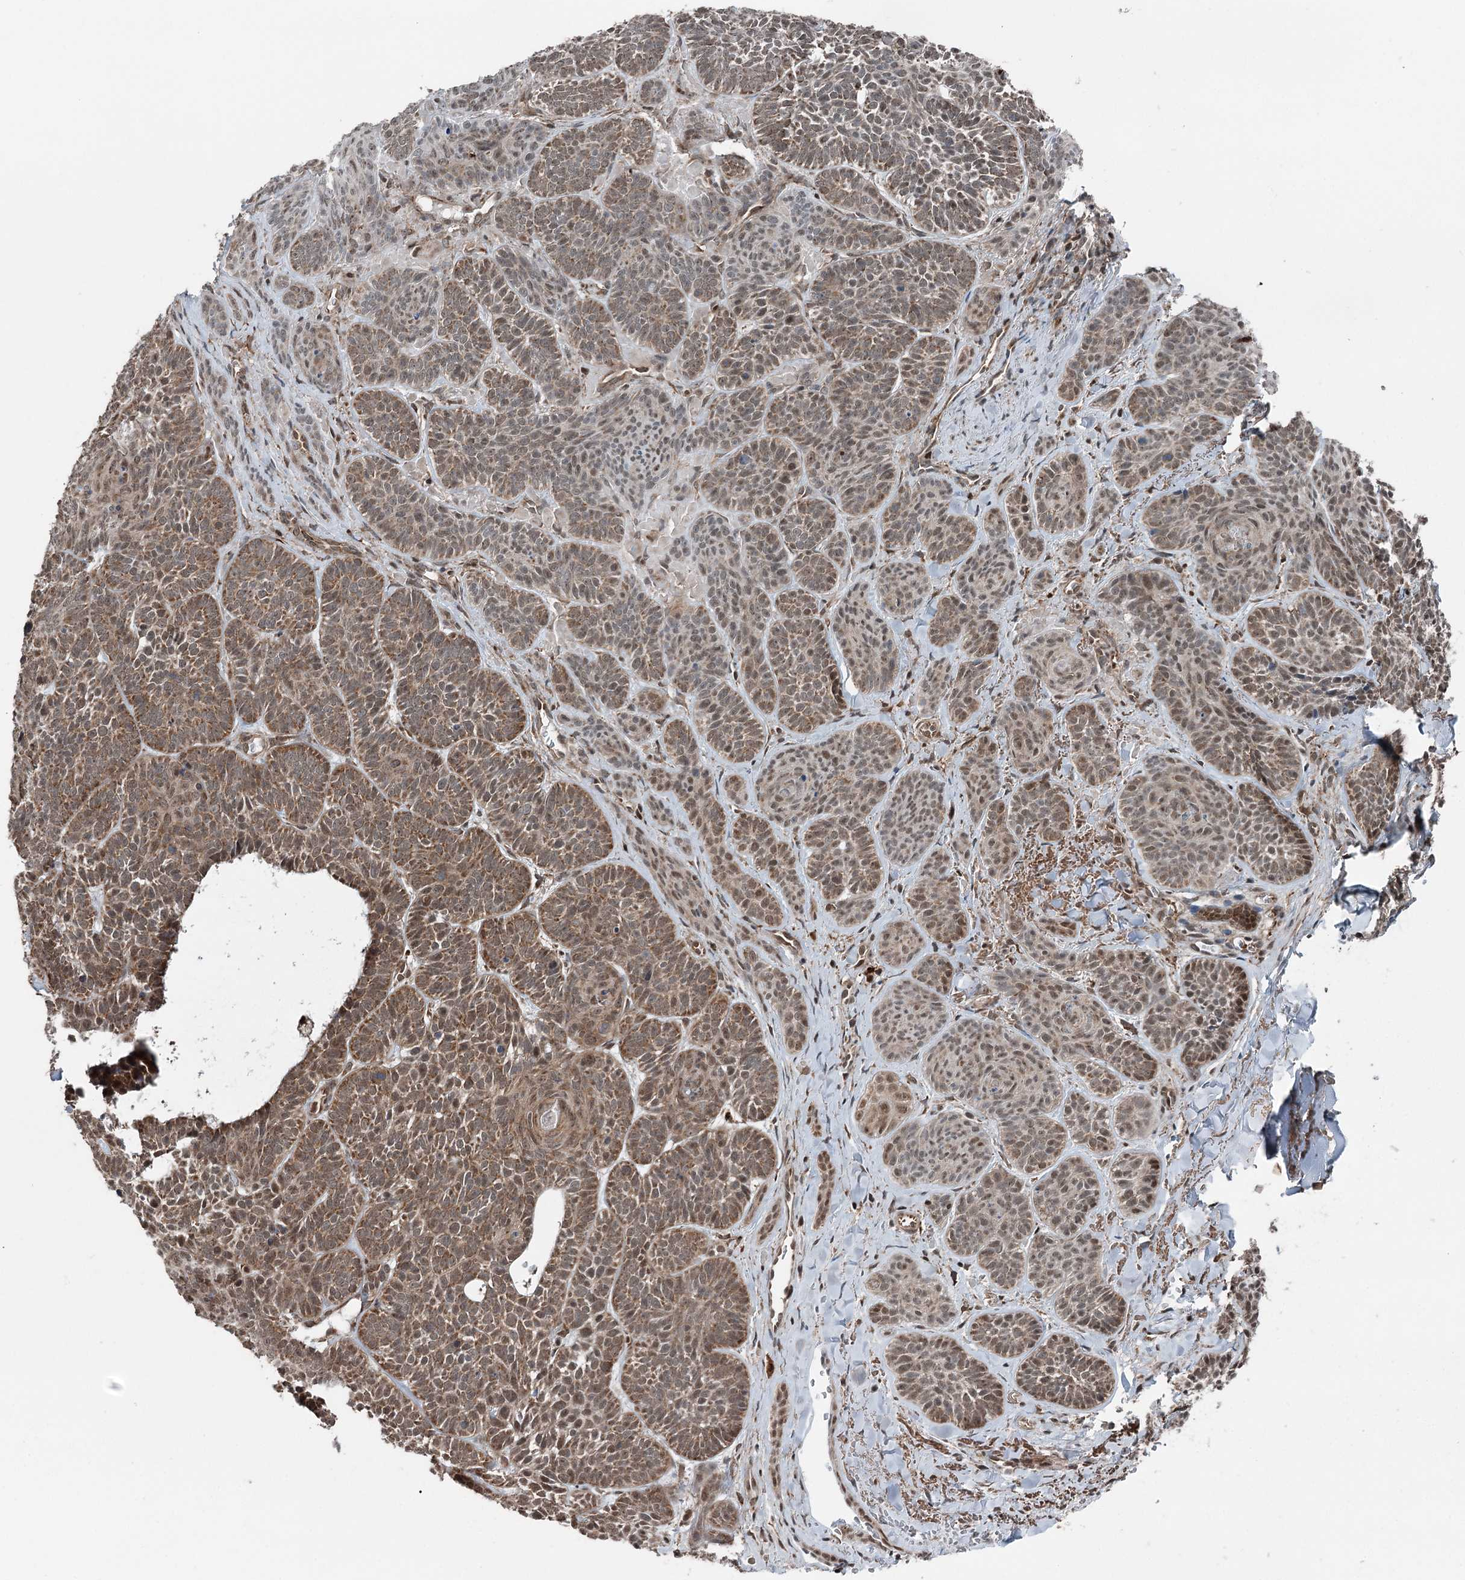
{"staining": {"intensity": "moderate", "quantity": ">75%", "location": "cytoplasmic/membranous"}, "tissue": "skin cancer", "cell_type": "Tumor cells", "image_type": "cancer", "snomed": [{"axis": "morphology", "description": "Basal cell carcinoma"}, {"axis": "topography", "description": "Skin"}], "caption": "Moderate cytoplasmic/membranous positivity for a protein is seen in approximately >75% of tumor cells of skin basal cell carcinoma using immunohistochemistry (IHC).", "gene": "WAPL", "patient": {"sex": "male", "age": 85}}